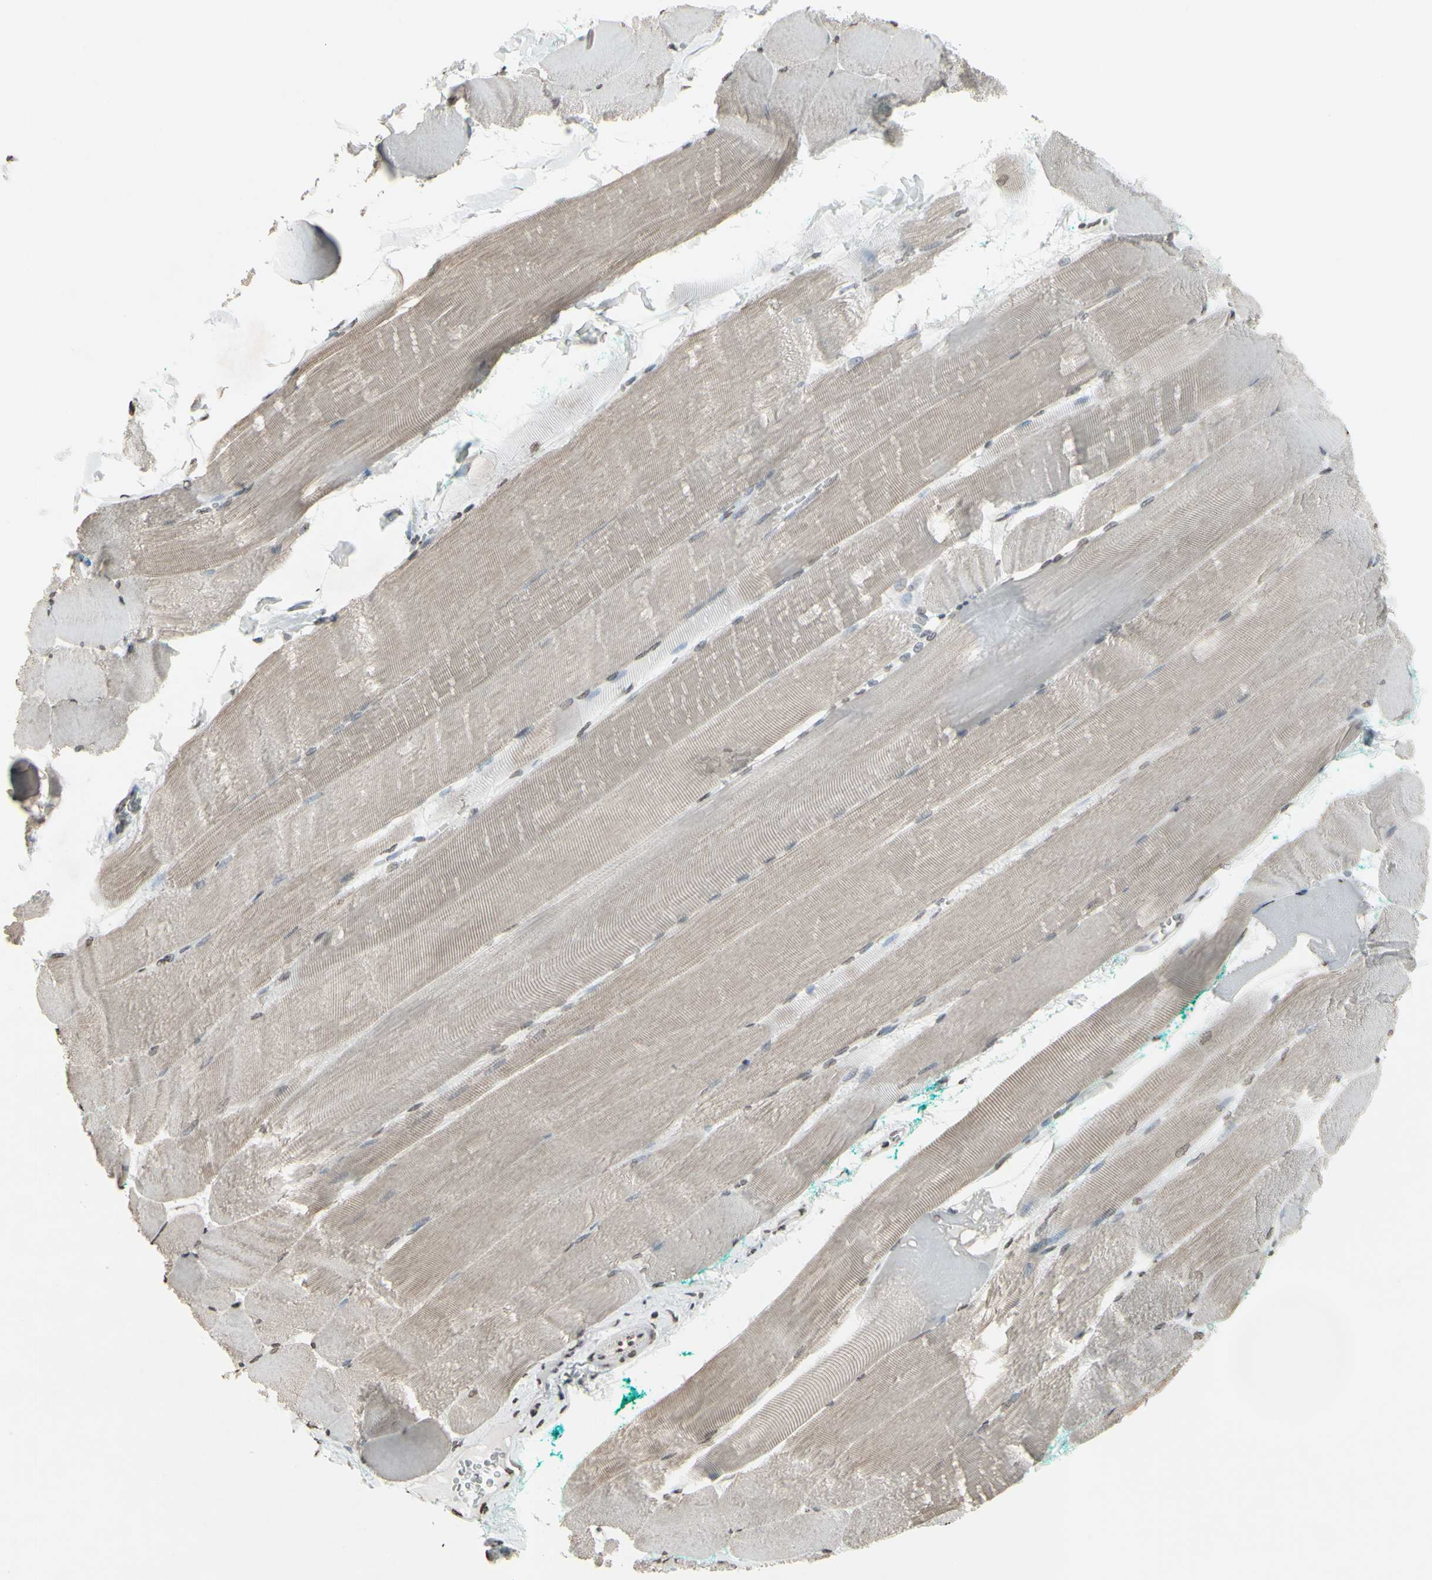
{"staining": {"intensity": "weak", "quantity": "25%-75%", "location": "cytoplasmic/membranous"}, "tissue": "skeletal muscle", "cell_type": "Myocytes", "image_type": "normal", "snomed": [{"axis": "morphology", "description": "Normal tissue, NOS"}, {"axis": "morphology", "description": "Squamous cell carcinoma, NOS"}, {"axis": "topography", "description": "Skeletal muscle"}], "caption": "Skeletal muscle stained with IHC exhibits weak cytoplasmic/membranous staining in approximately 25%-75% of myocytes.", "gene": "CD79B", "patient": {"sex": "male", "age": 51}}